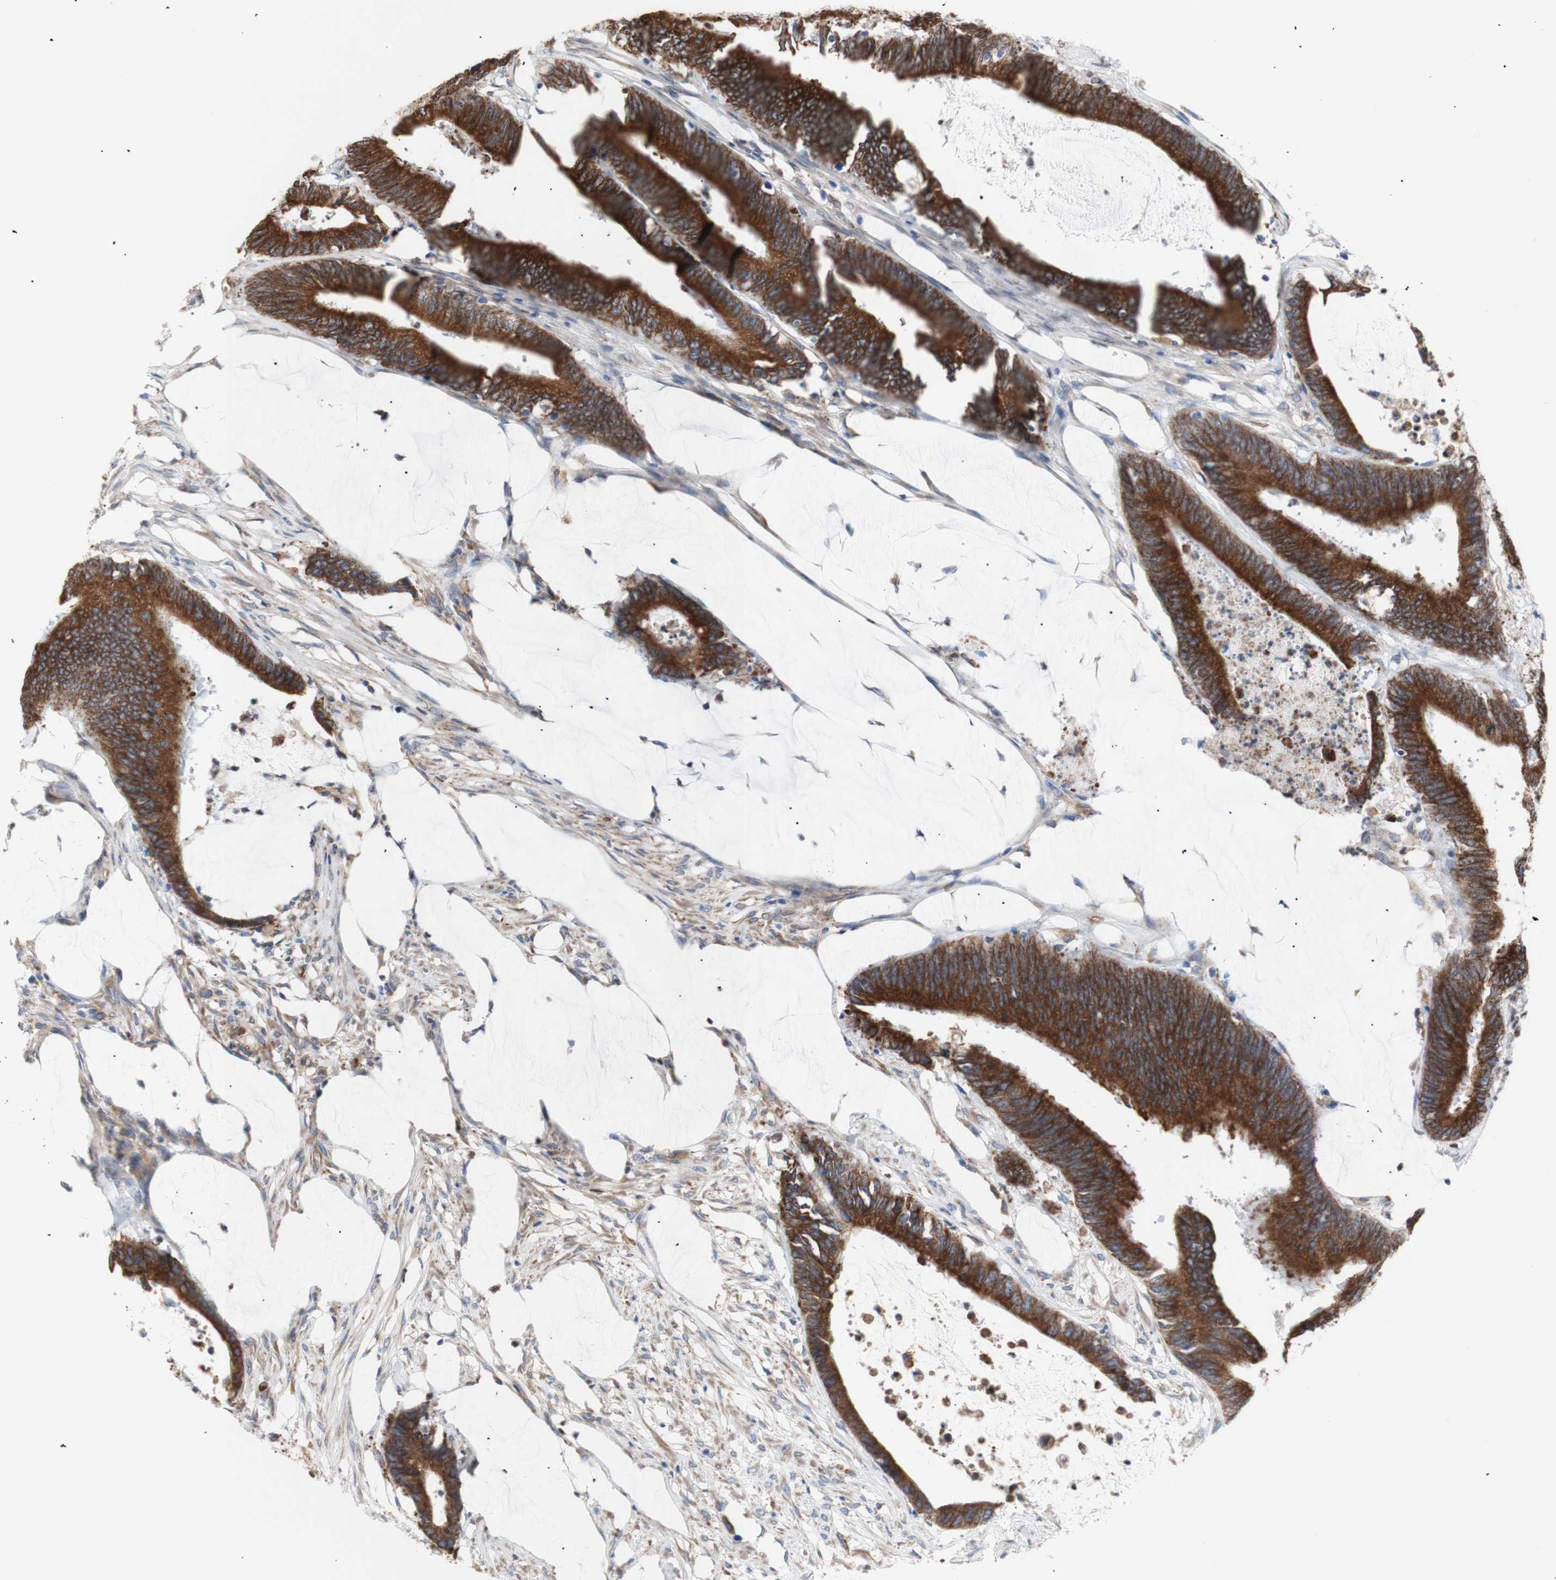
{"staining": {"intensity": "strong", "quantity": ">75%", "location": "cytoplasmic/membranous"}, "tissue": "colorectal cancer", "cell_type": "Tumor cells", "image_type": "cancer", "snomed": [{"axis": "morphology", "description": "Adenocarcinoma, NOS"}, {"axis": "topography", "description": "Rectum"}], "caption": "Immunohistochemistry (DAB (3,3'-diaminobenzidine)) staining of human colorectal adenocarcinoma shows strong cytoplasmic/membranous protein expression in about >75% of tumor cells. (Stains: DAB (3,3'-diaminobenzidine) in brown, nuclei in blue, Microscopy: brightfield microscopy at high magnification).", "gene": "ERLIN1", "patient": {"sex": "female", "age": 66}}